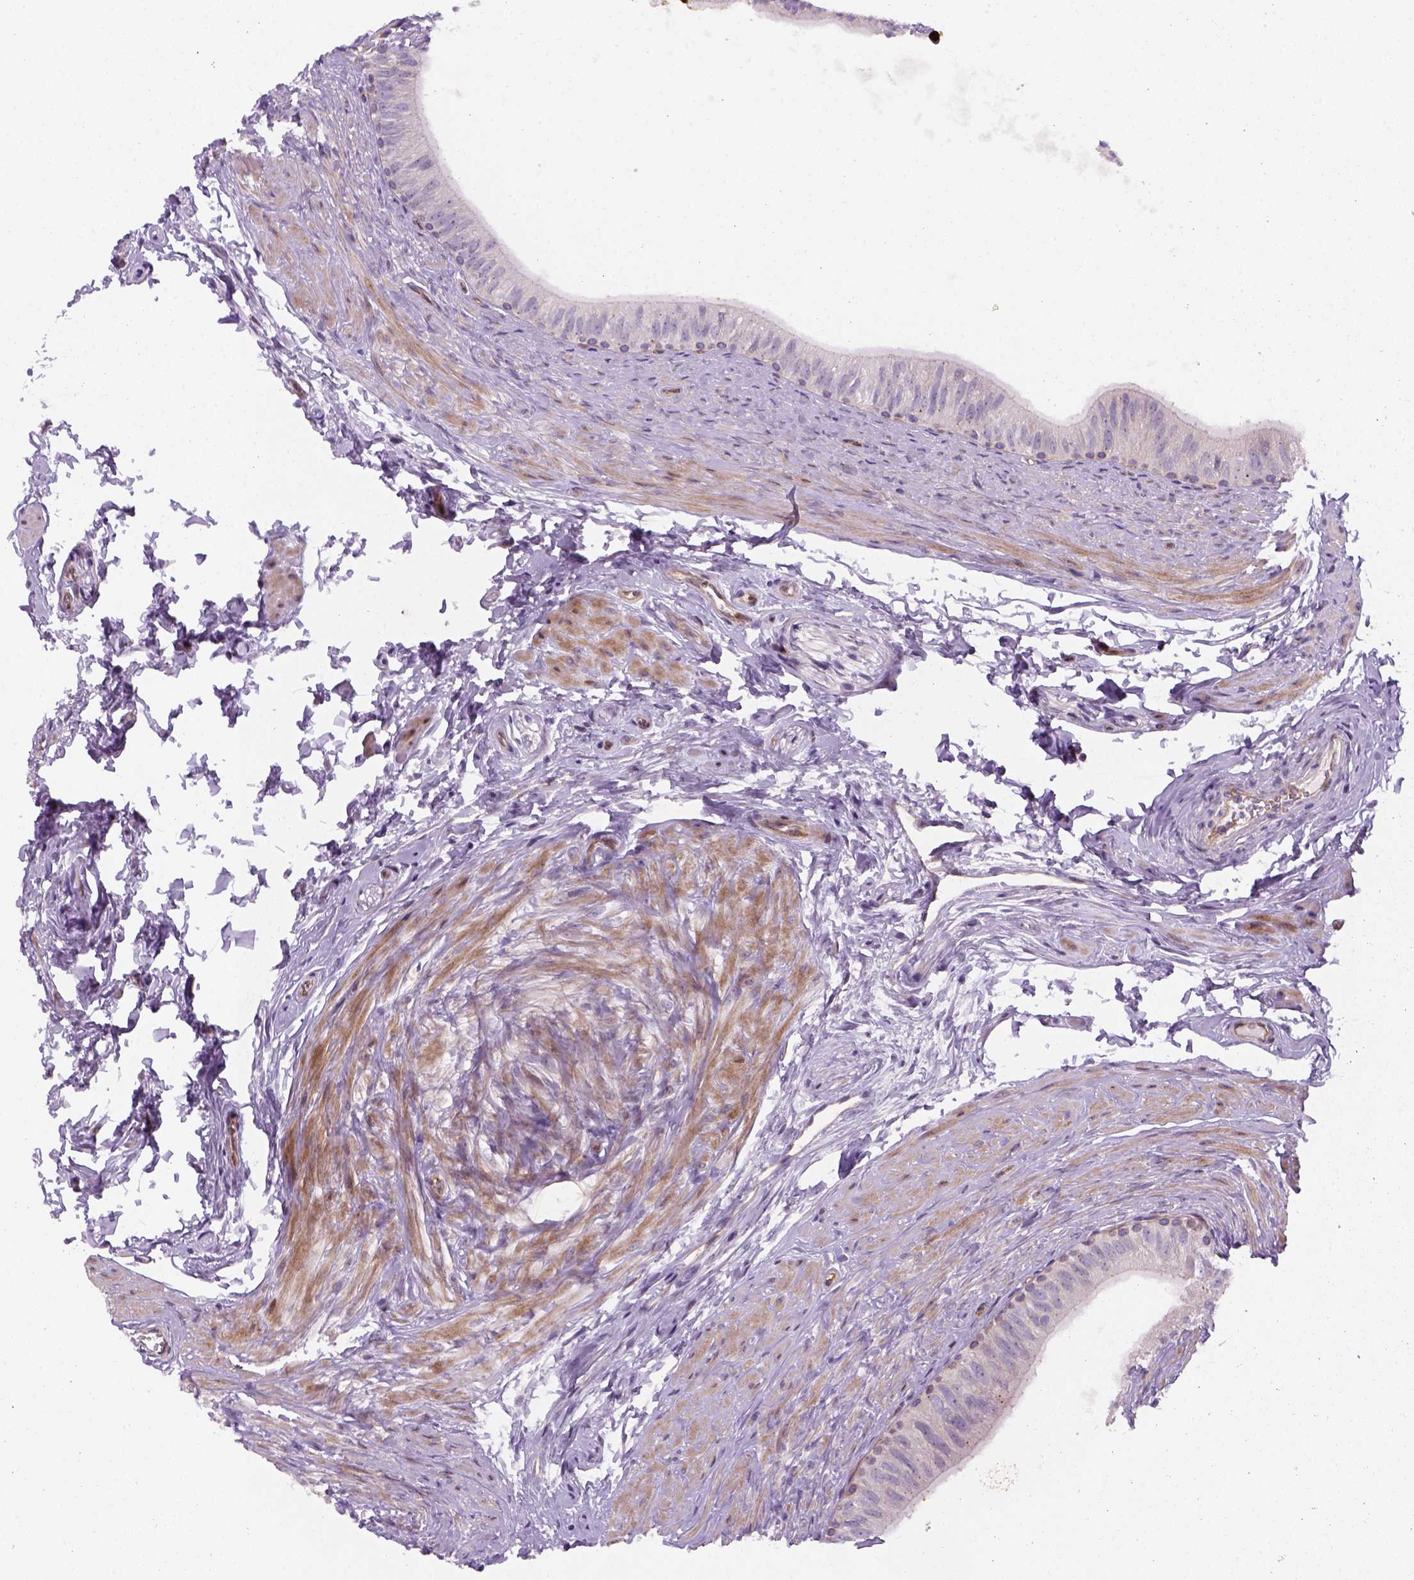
{"staining": {"intensity": "negative", "quantity": "none", "location": "none"}, "tissue": "epididymis", "cell_type": "Glandular cells", "image_type": "normal", "snomed": [{"axis": "morphology", "description": "Normal tissue, NOS"}, {"axis": "topography", "description": "Epididymis"}], "caption": "Immunohistochemical staining of benign epididymis reveals no significant expression in glandular cells. Brightfield microscopy of immunohistochemistry stained with DAB (3,3'-diaminobenzidine) (brown) and hematoxylin (blue), captured at high magnification.", "gene": "VSTM5", "patient": {"sex": "male", "age": 36}}